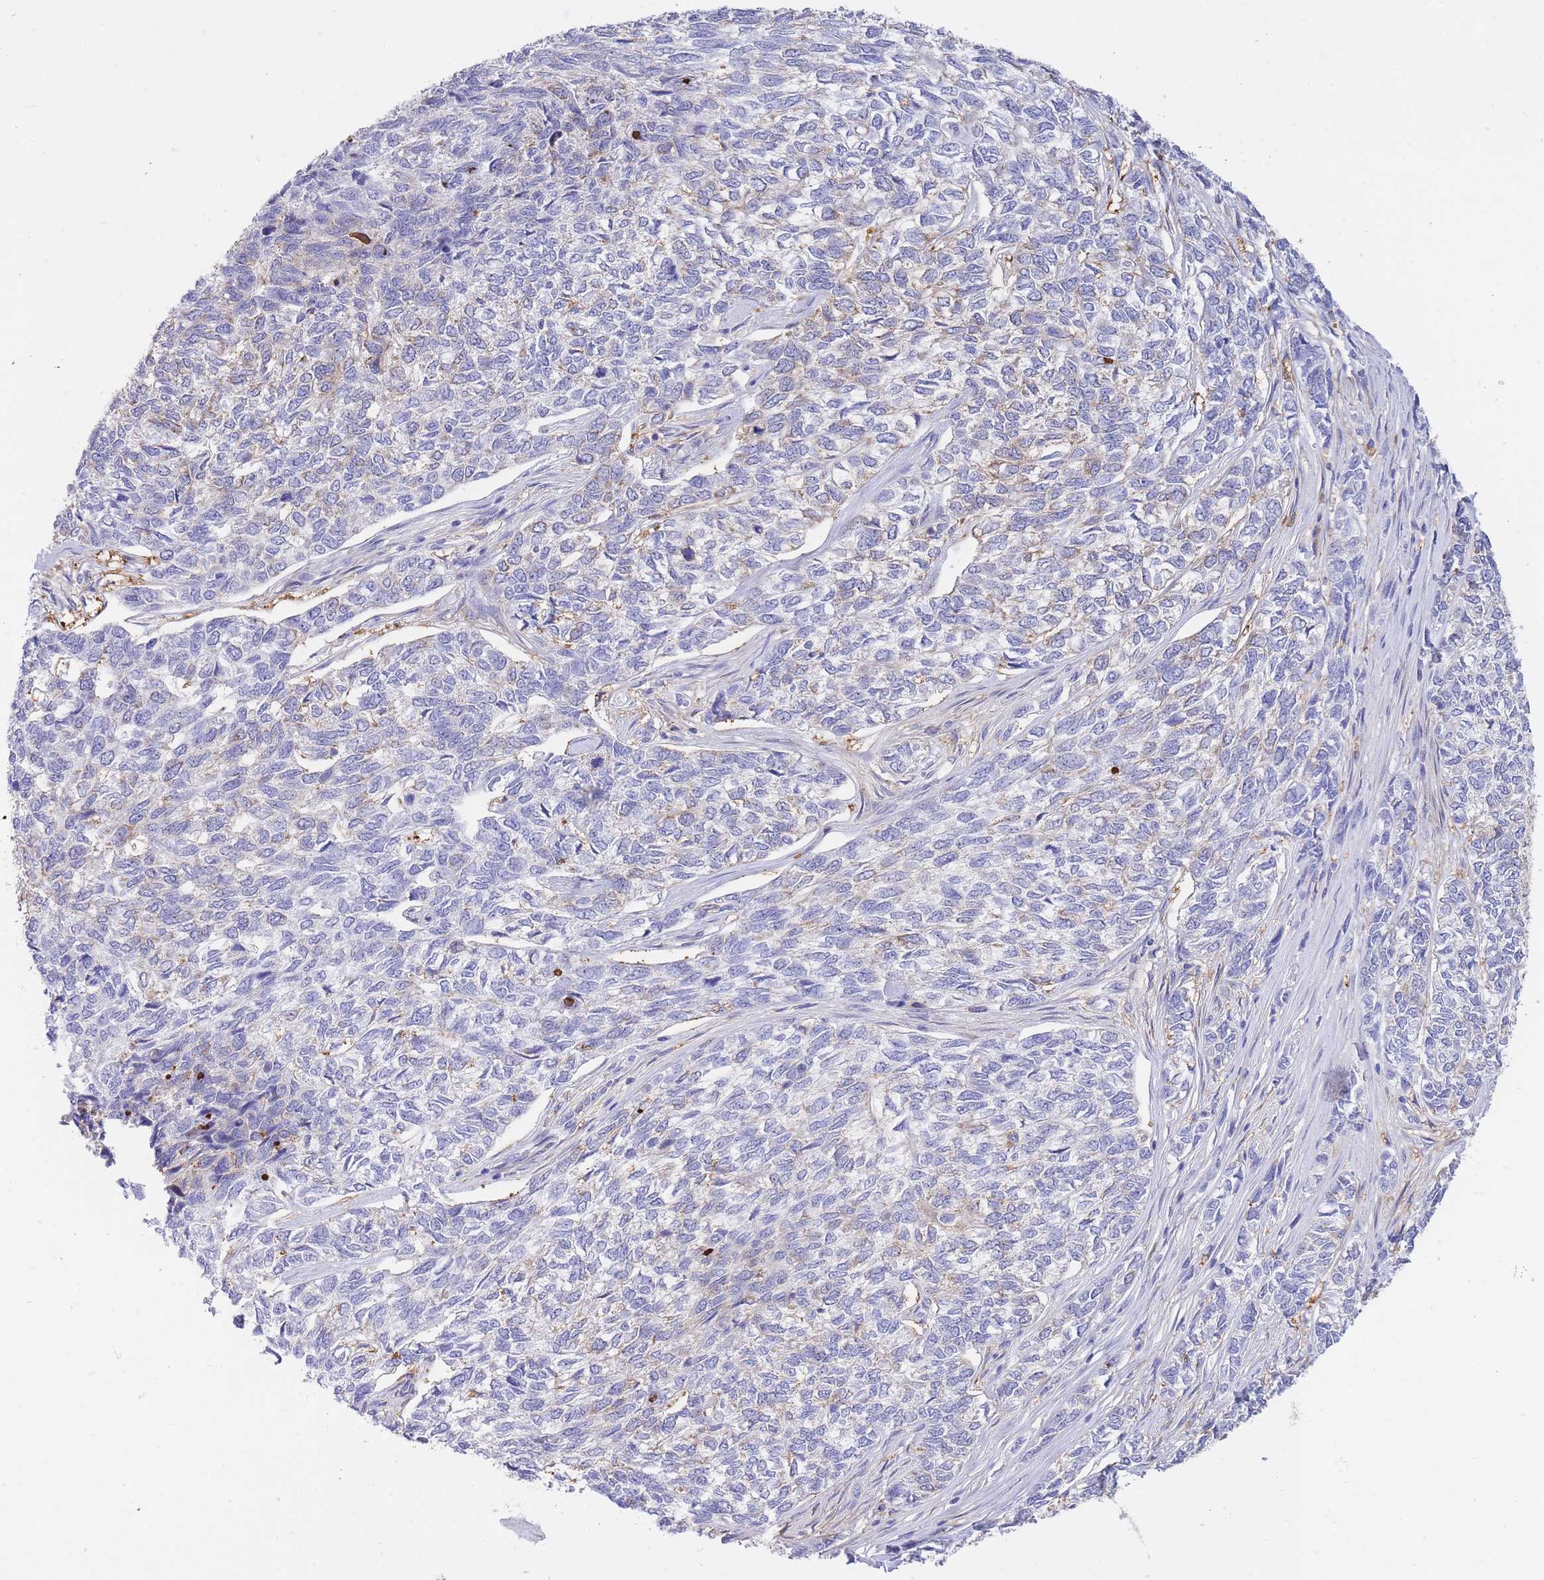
{"staining": {"intensity": "weak", "quantity": "<25%", "location": "cytoplasmic/membranous"}, "tissue": "skin cancer", "cell_type": "Tumor cells", "image_type": "cancer", "snomed": [{"axis": "morphology", "description": "Basal cell carcinoma"}, {"axis": "topography", "description": "Skin"}], "caption": "DAB (3,3'-diaminobenzidine) immunohistochemical staining of human skin cancer demonstrates no significant staining in tumor cells.", "gene": "NAMPT", "patient": {"sex": "female", "age": 65}}